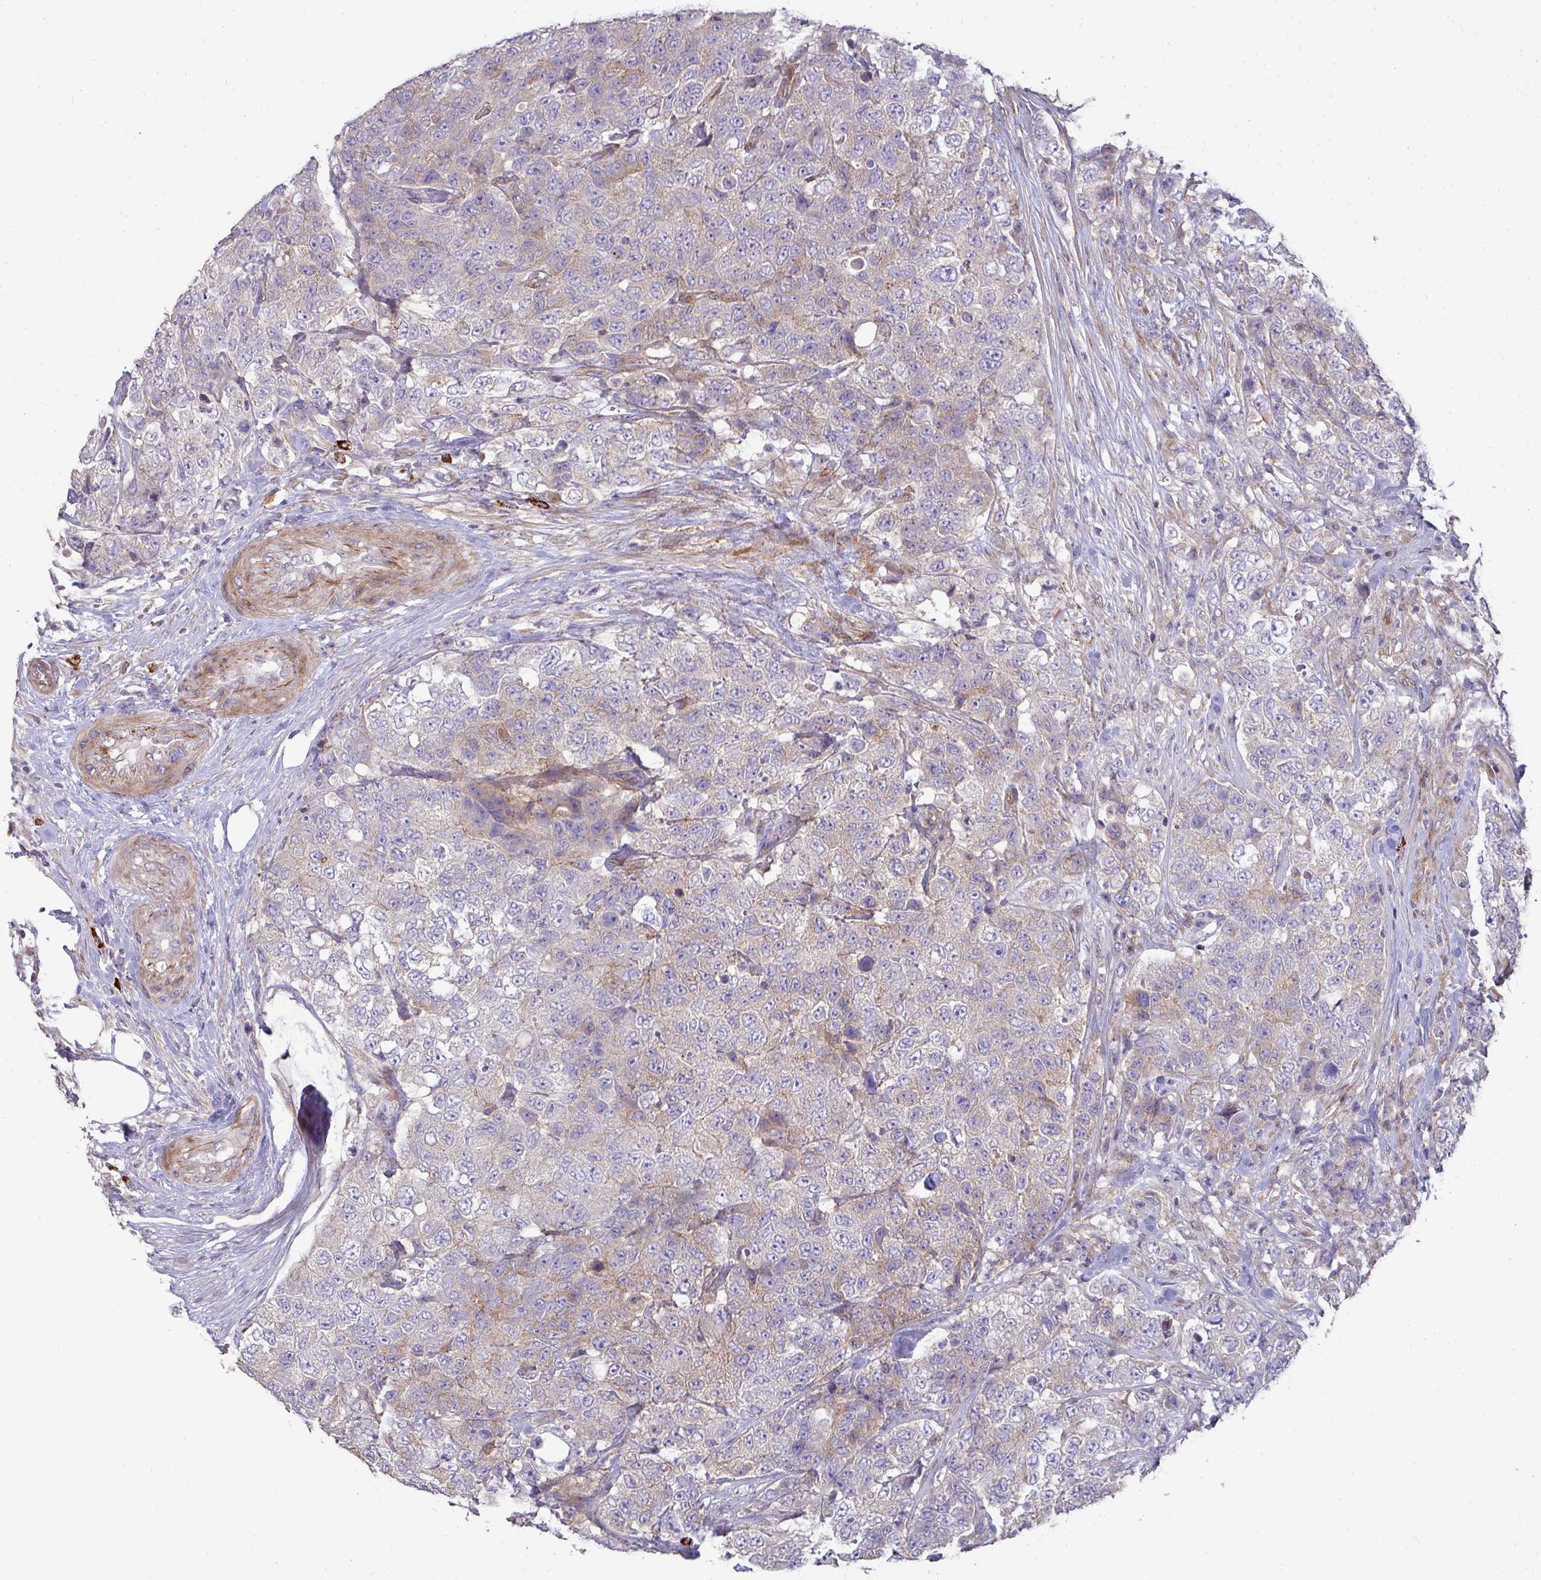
{"staining": {"intensity": "weak", "quantity": "<25%", "location": "cytoplasmic/membranous"}, "tissue": "urothelial cancer", "cell_type": "Tumor cells", "image_type": "cancer", "snomed": [{"axis": "morphology", "description": "Urothelial carcinoma, High grade"}, {"axis": "topography", "description": "Urinary bladder"}], "caption": "High magnification brightfield microscopy of urothelial carcinoma (high-grade) stained with DAB (brown) and counterstained with hematoxylin (blue): tumor cells show no significant staining.", "gene": "SH2D1B", "patient": {"sex": "female", "age": 78}}